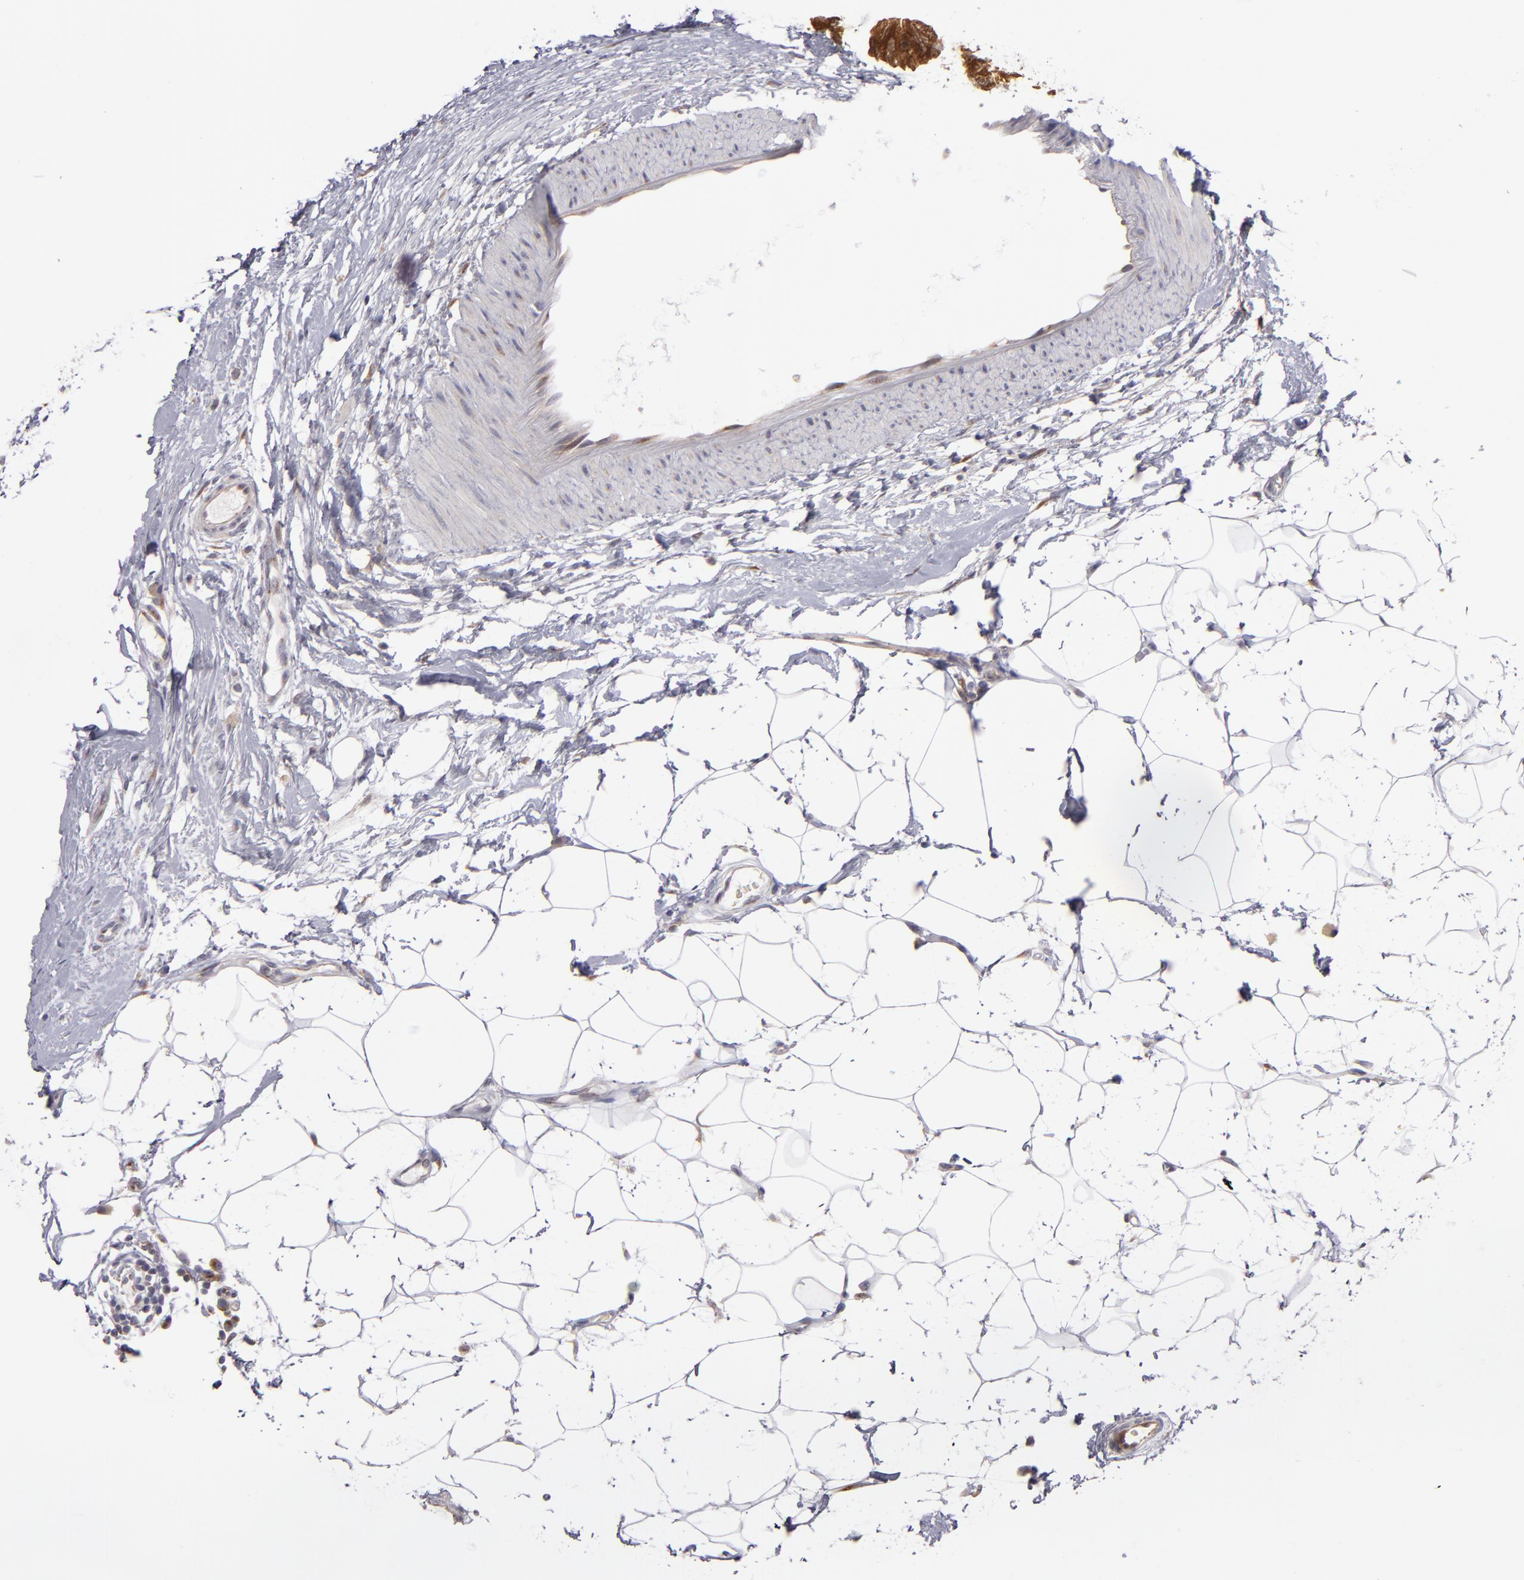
{"staining": {"intensity": "strong", "quantity": ">75%", "location": "cytoplasmic/membranous"}, "tissue": "breast cancer", "cell_type": "Tumor cells", "image_type": "cancer", "snomed": [{"axis": "morphology", "description": "Duct carcinoma"}, {"axis": "topography", "description": "Breast"}], "caption": "Immunohistochemical staining of breast intraductal carcinoma displays high levels of strong cytoplasmic/membranous protein staining in about >75% of tumor cells. The staining was performed using DAB (3,3'-diaminobenzidine), with brown indicating positive protein expression. Nuclei are stained blue with hematoxylin.", "gene": "SH2D4A", "patient": {"sex": "female", "age": 40}}